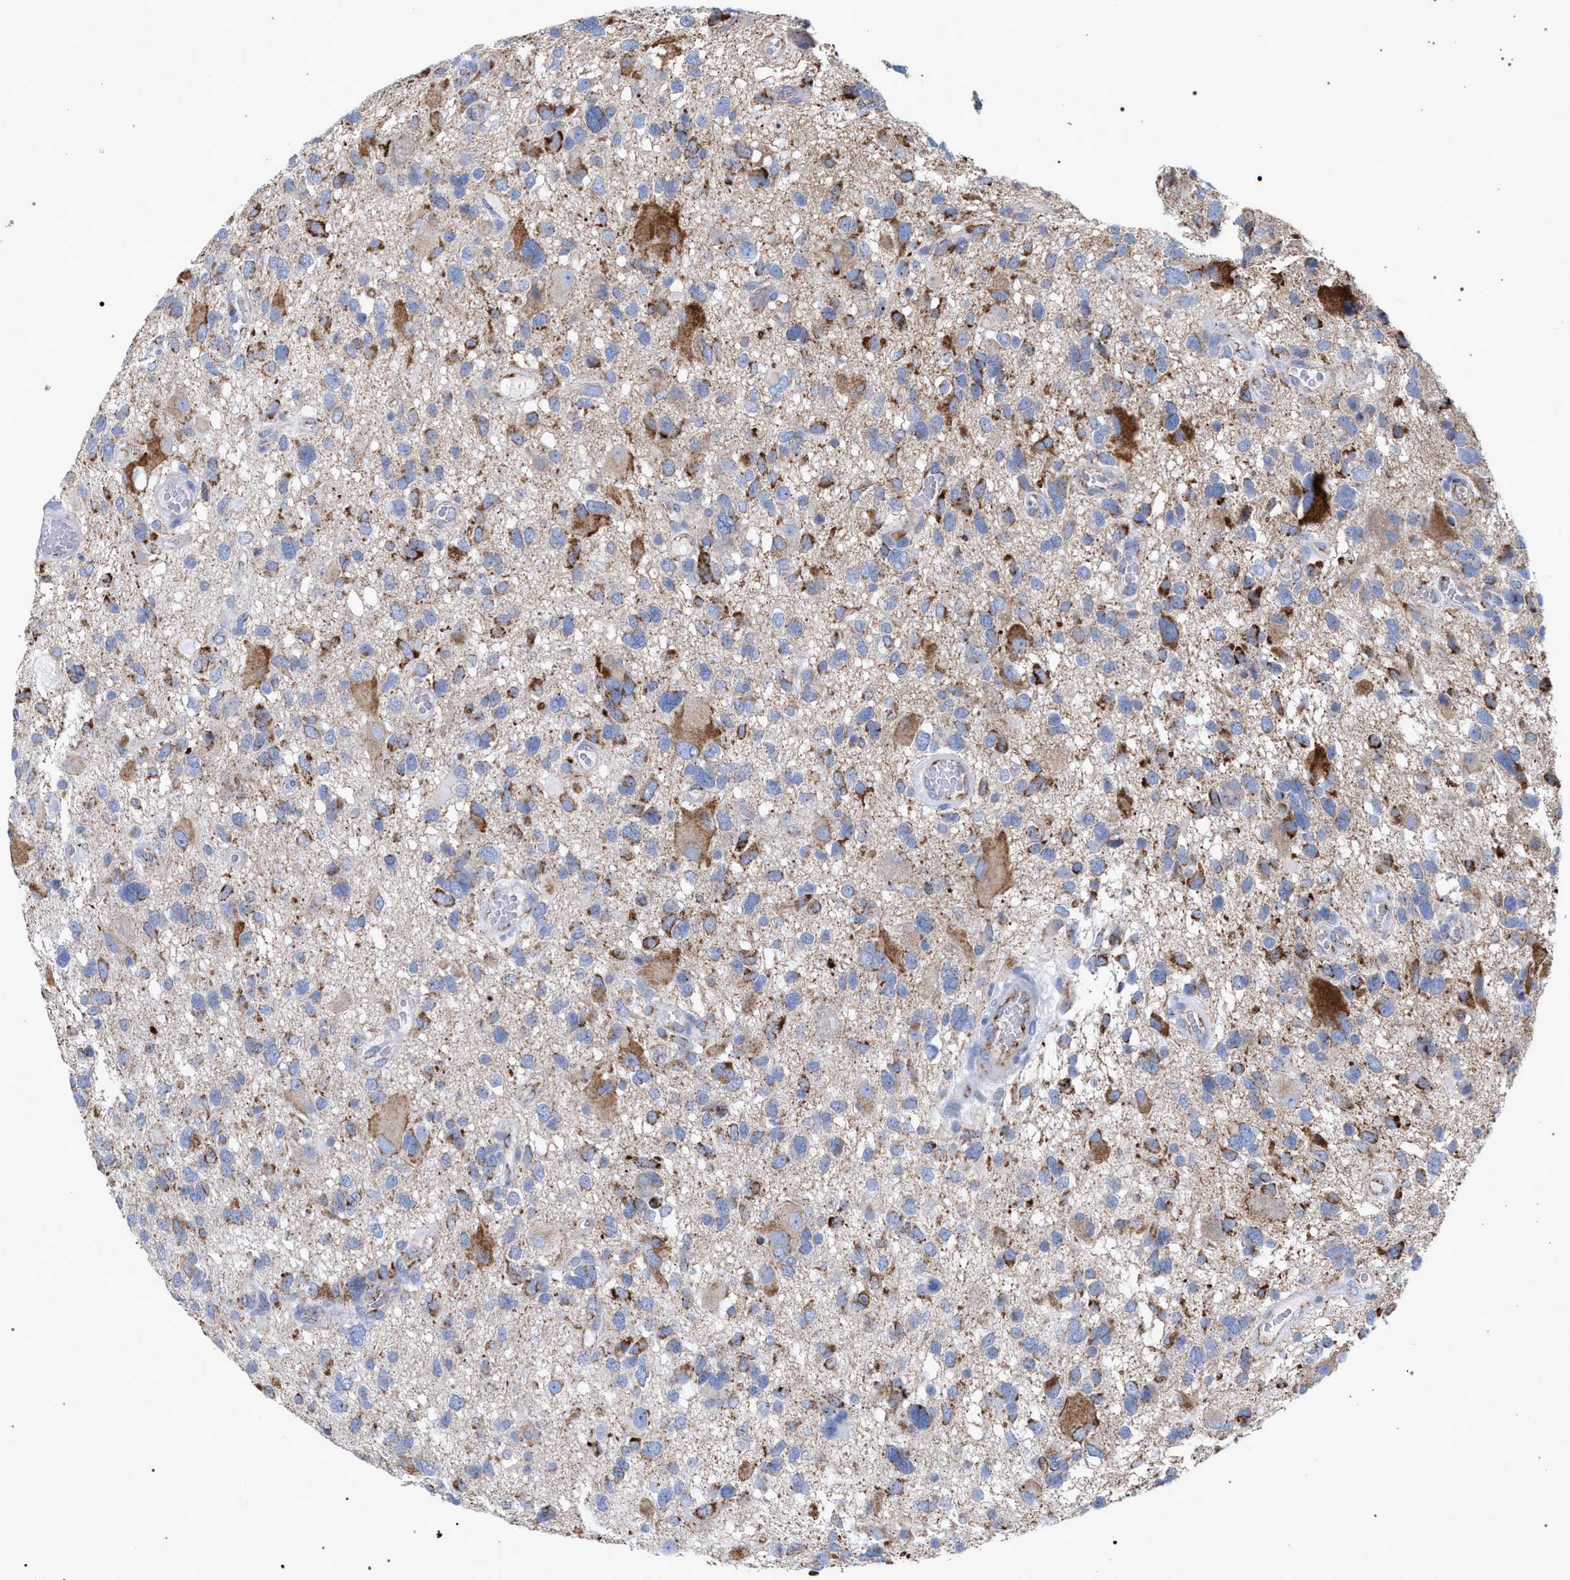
{"staining": {"intensity": "moderate", "quantity": "25%-75%", "location": "cytoplasmic/membranous"}, "tissue": "glioma", "cell_type": "Tumor cells", "image_type": "cancer", "snomed": [{"axis": "morphology", "description": "Glioma, malignant, High grade"}, {"axis": "topography", "description": "Brain"}], "caption": "Brown immunohistochemical staining in glioma exhibits moderate cytoplasmic/membranous staining in approximately 25%-75% of tumor cells.", "gene": "ECI2", "patient": {"sex": "male", "age": 33}}